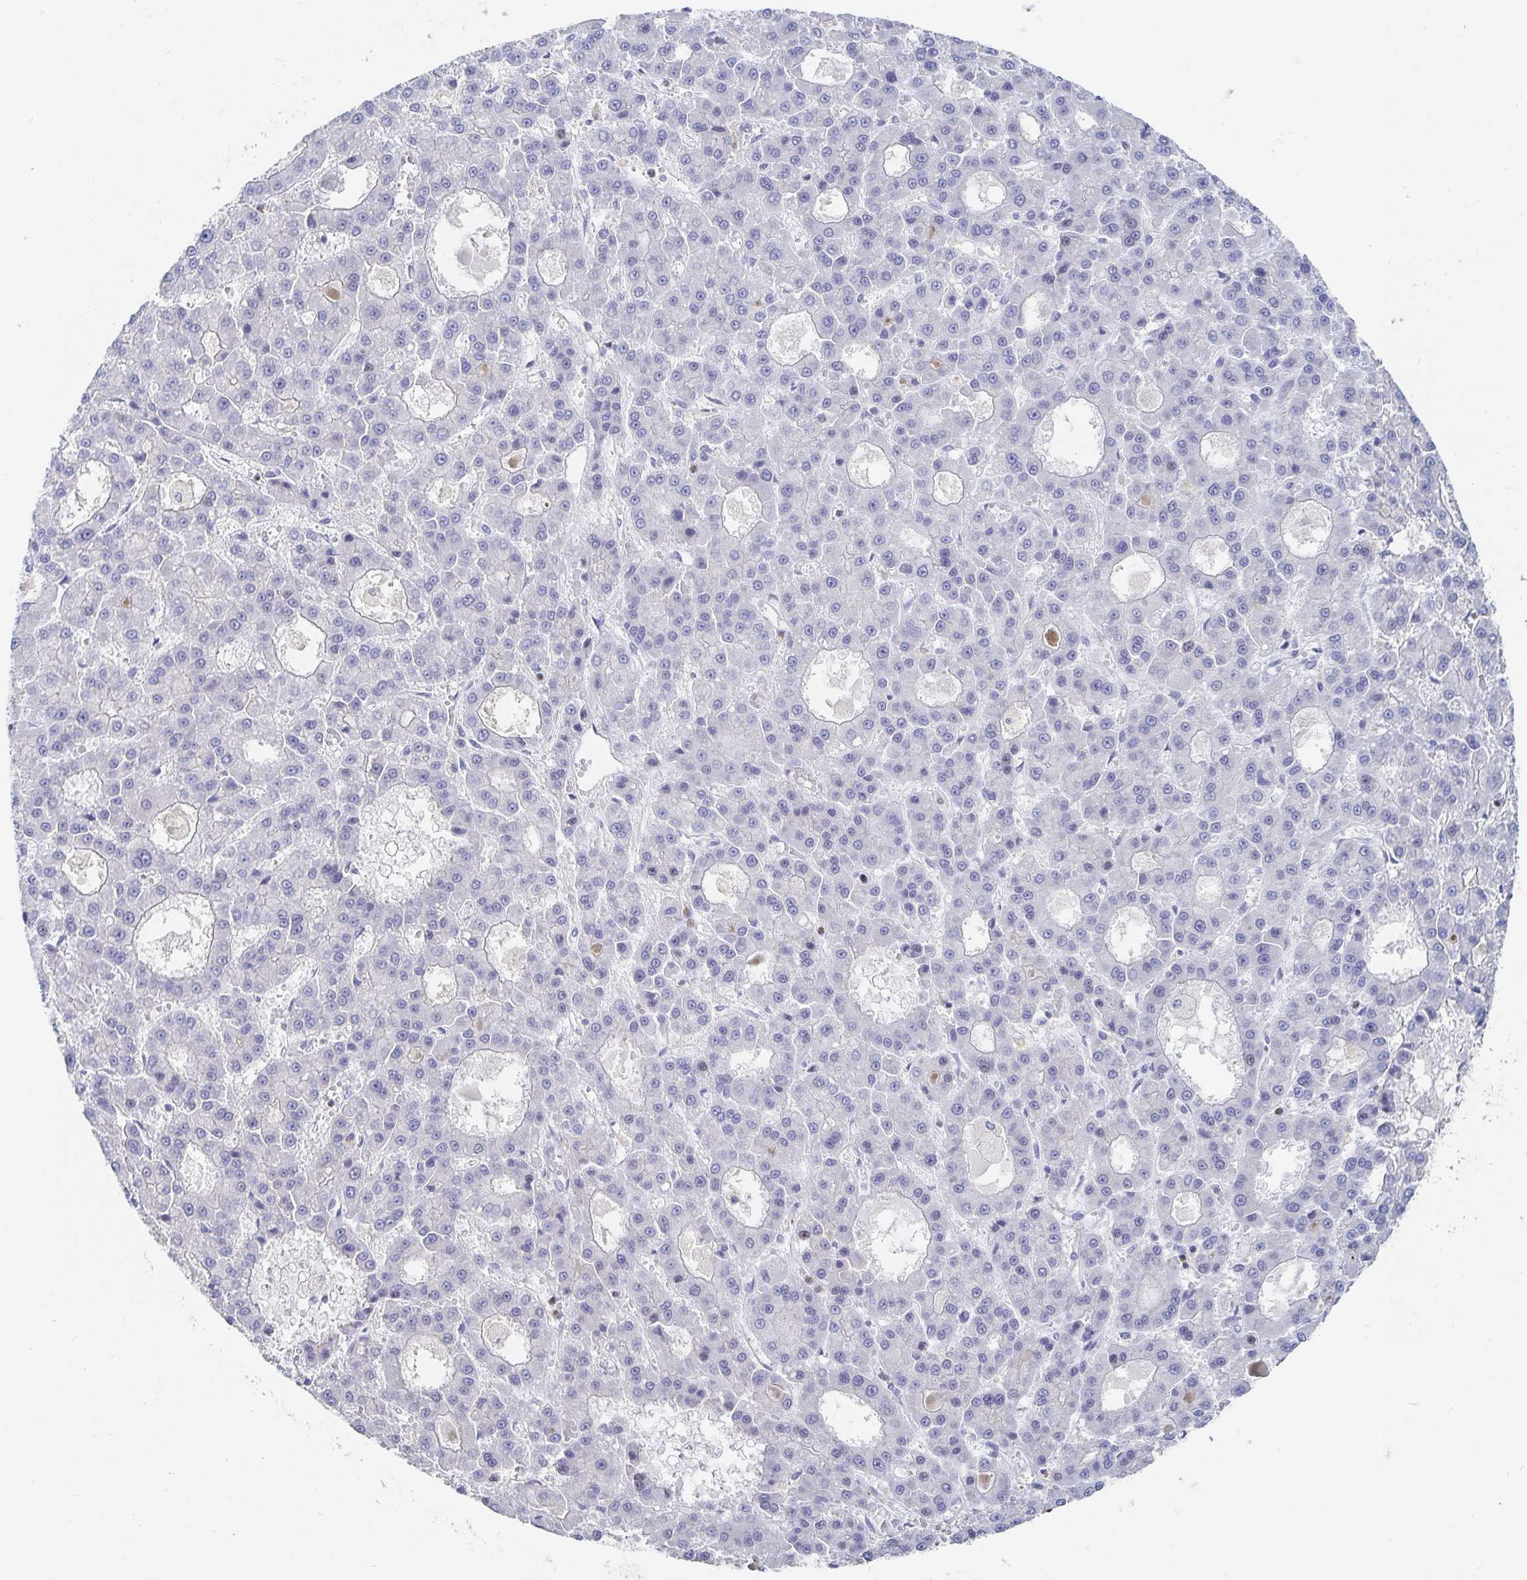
{"staining": {"intensity": "negative", "quantity": "none", "location": "none"}, "tissue": "liver cancer", "cell_type": "Tumor cells", "image_type": "cancer", "snomed": [{"axis": "morphology", "description": "Carcinoma, Hepatocellular, NOS"}, {"axis": "topography", "description": "Liver"}], "caption": "Immunohistochemistry (IHC) image of hepatocellular carcinoma (liver) stained for a protein (brown), which exhibits no expression in tumor cells.", "gene": "PIK3CD", "patient": {"sex": "male", "age": 70}}